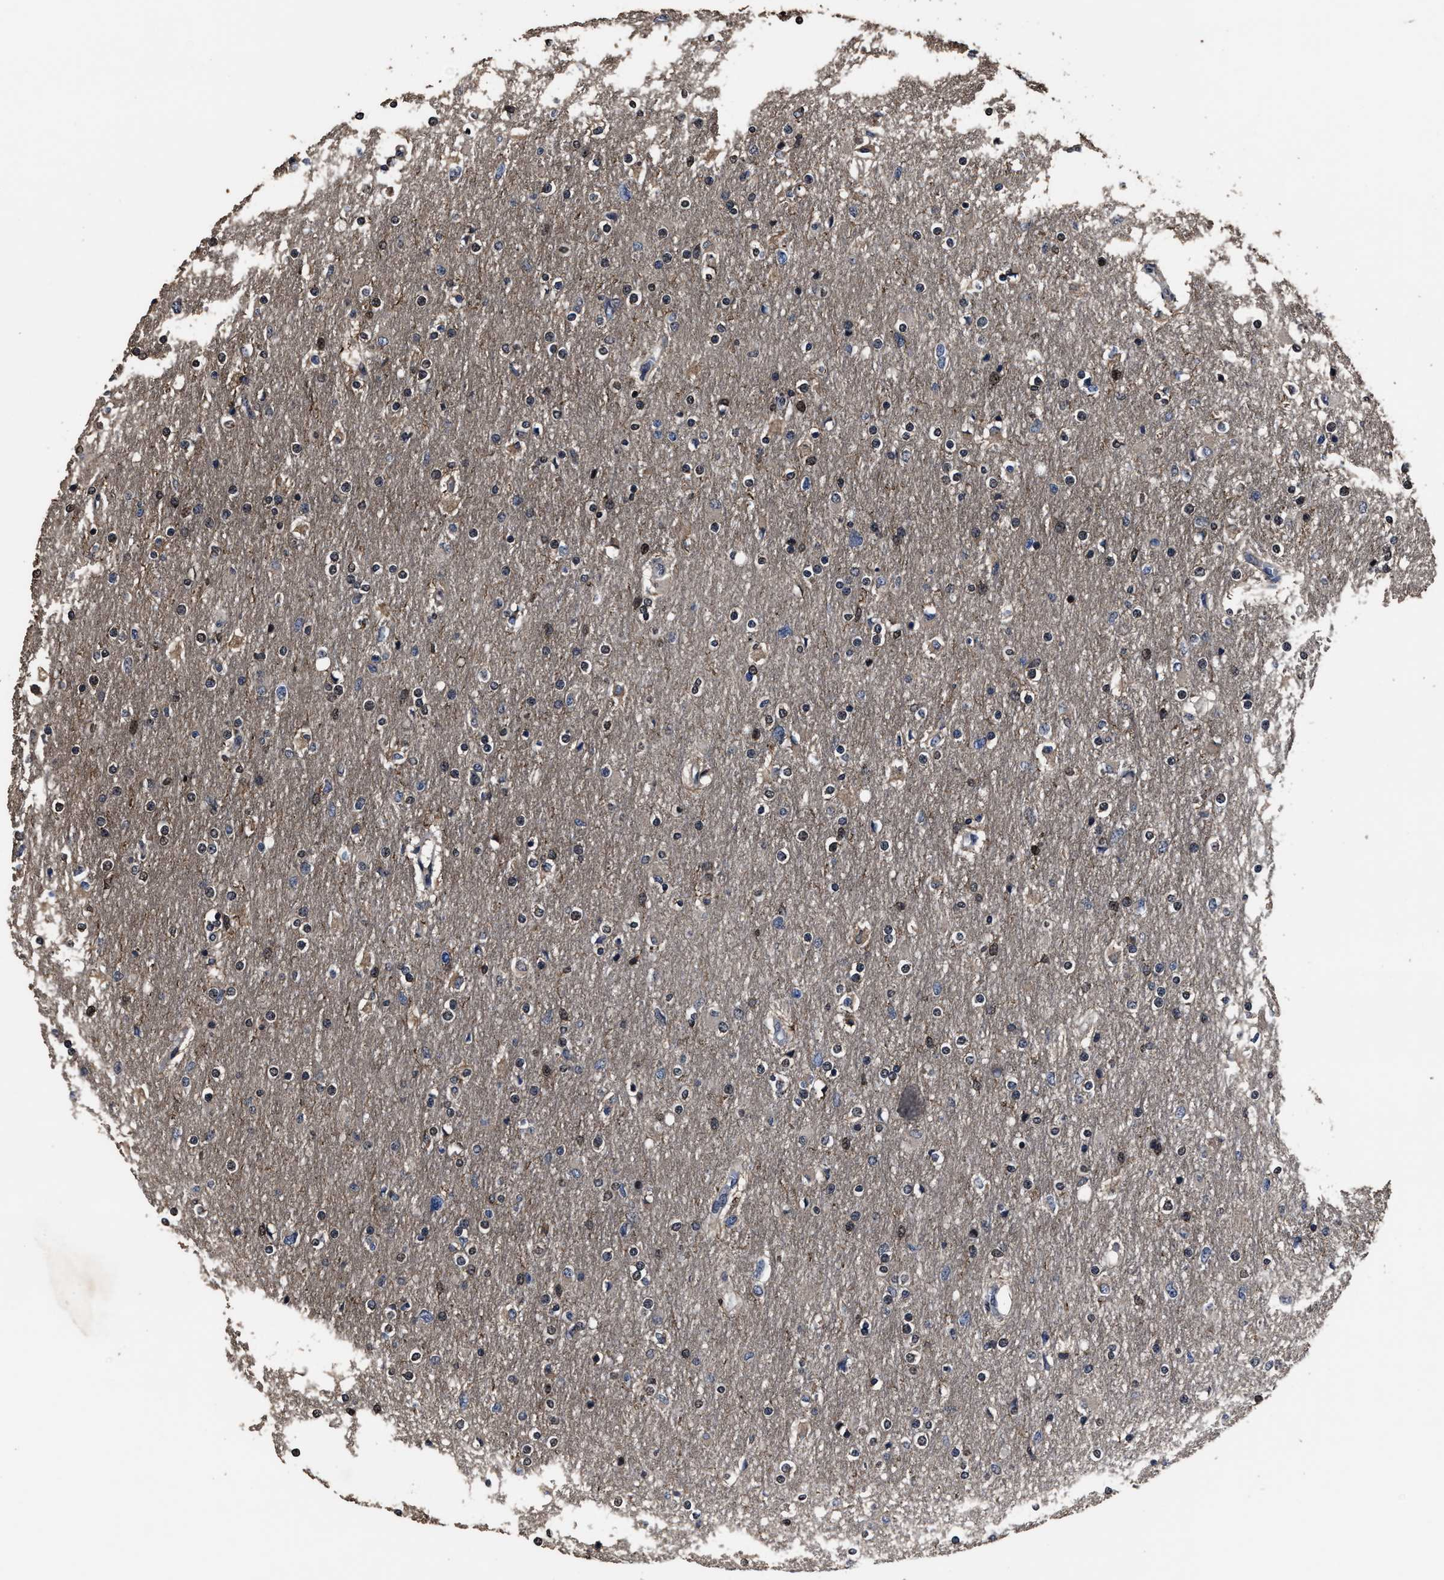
{"staining": {"intensity": "weak", "quantity": "<25%", "location": "cytoplasmic/membranous,nuclear"}, "tissue": "glioma", "cell_type": "Tumor cells", "image_type": "cancer", "snomed": [{"axis": "morphology", "description": "Glioma, malignant, High grade"}, {"axis": "topography", "description": "Cerebral cortex"}], "caption": "The photomicrograph reveals no staining of tumor cells in high-grade glioma (malignant). (Stains: DAB (3,3'-diaminobenzidine) immunohistochemistry (IHC) with hematoxylin counter stain, Microscopy: brightfield microscopy at high magnification).", "gene": "RSBN1L", "patient": {"sex": "female", "age": 36}}